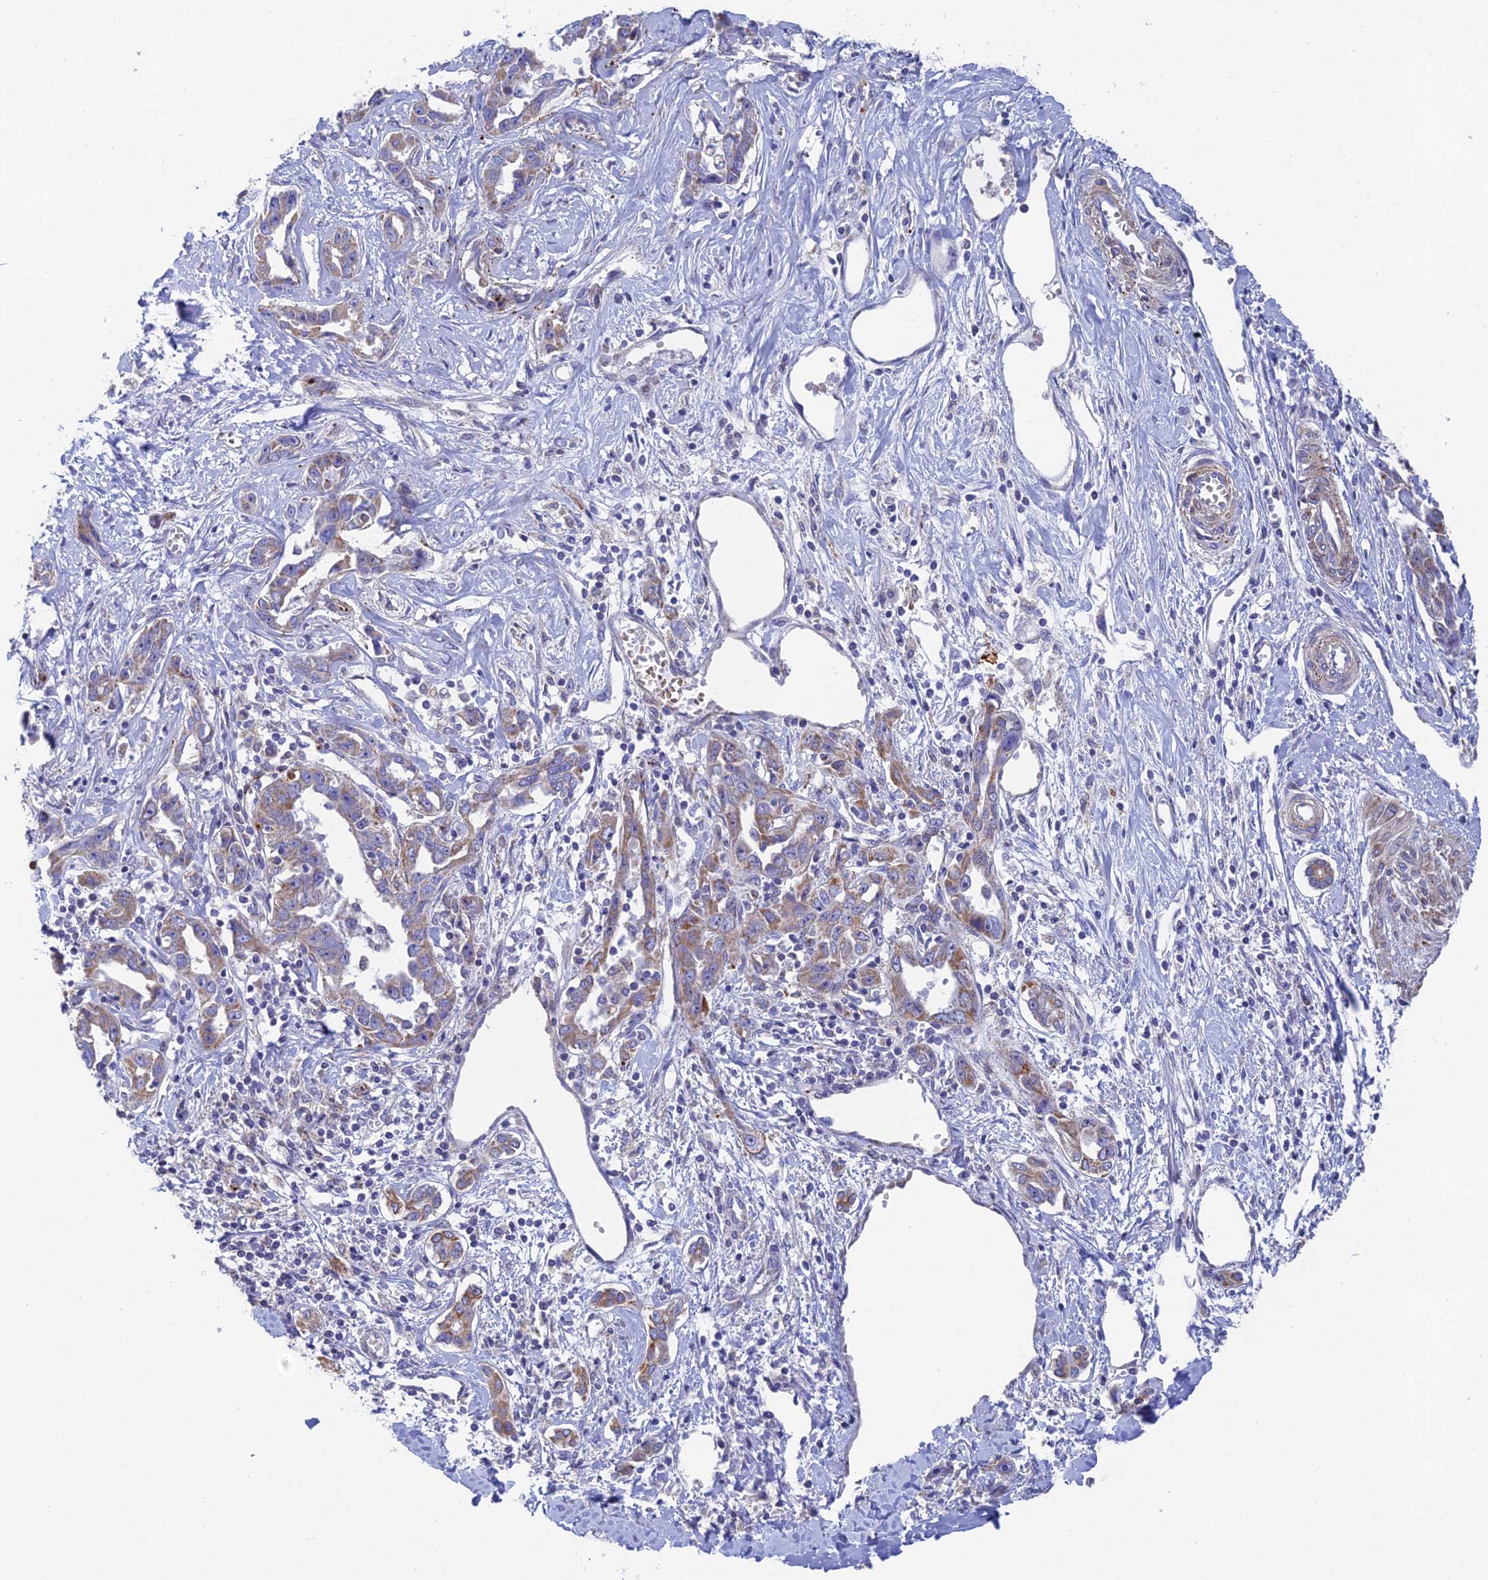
{"staining": {"intensity": "weak", "quantity": "25%-75%", "location": "cytoplasmic/membranous"}, "tissue": "liver cancer", "cell_type": "Tumor cells", "image_type": "cancer", "snomed": [{"axis": "morphology", "description": "Cholangiocarcinoma"}, {"axis": "topography", "description": "Liver"}], "caption": "Cholangiocarcinoma (liver) stained for a protein demonstrates weak cytoplasmic/membranous positivity in tumor cells. The staining is performed using DAB brown chromogen to label protein expression. The nuclei are counter-stained blue using hematoxylin.", "gene": "CSPG4", "patient": {"sex": "male", "age": 59}}